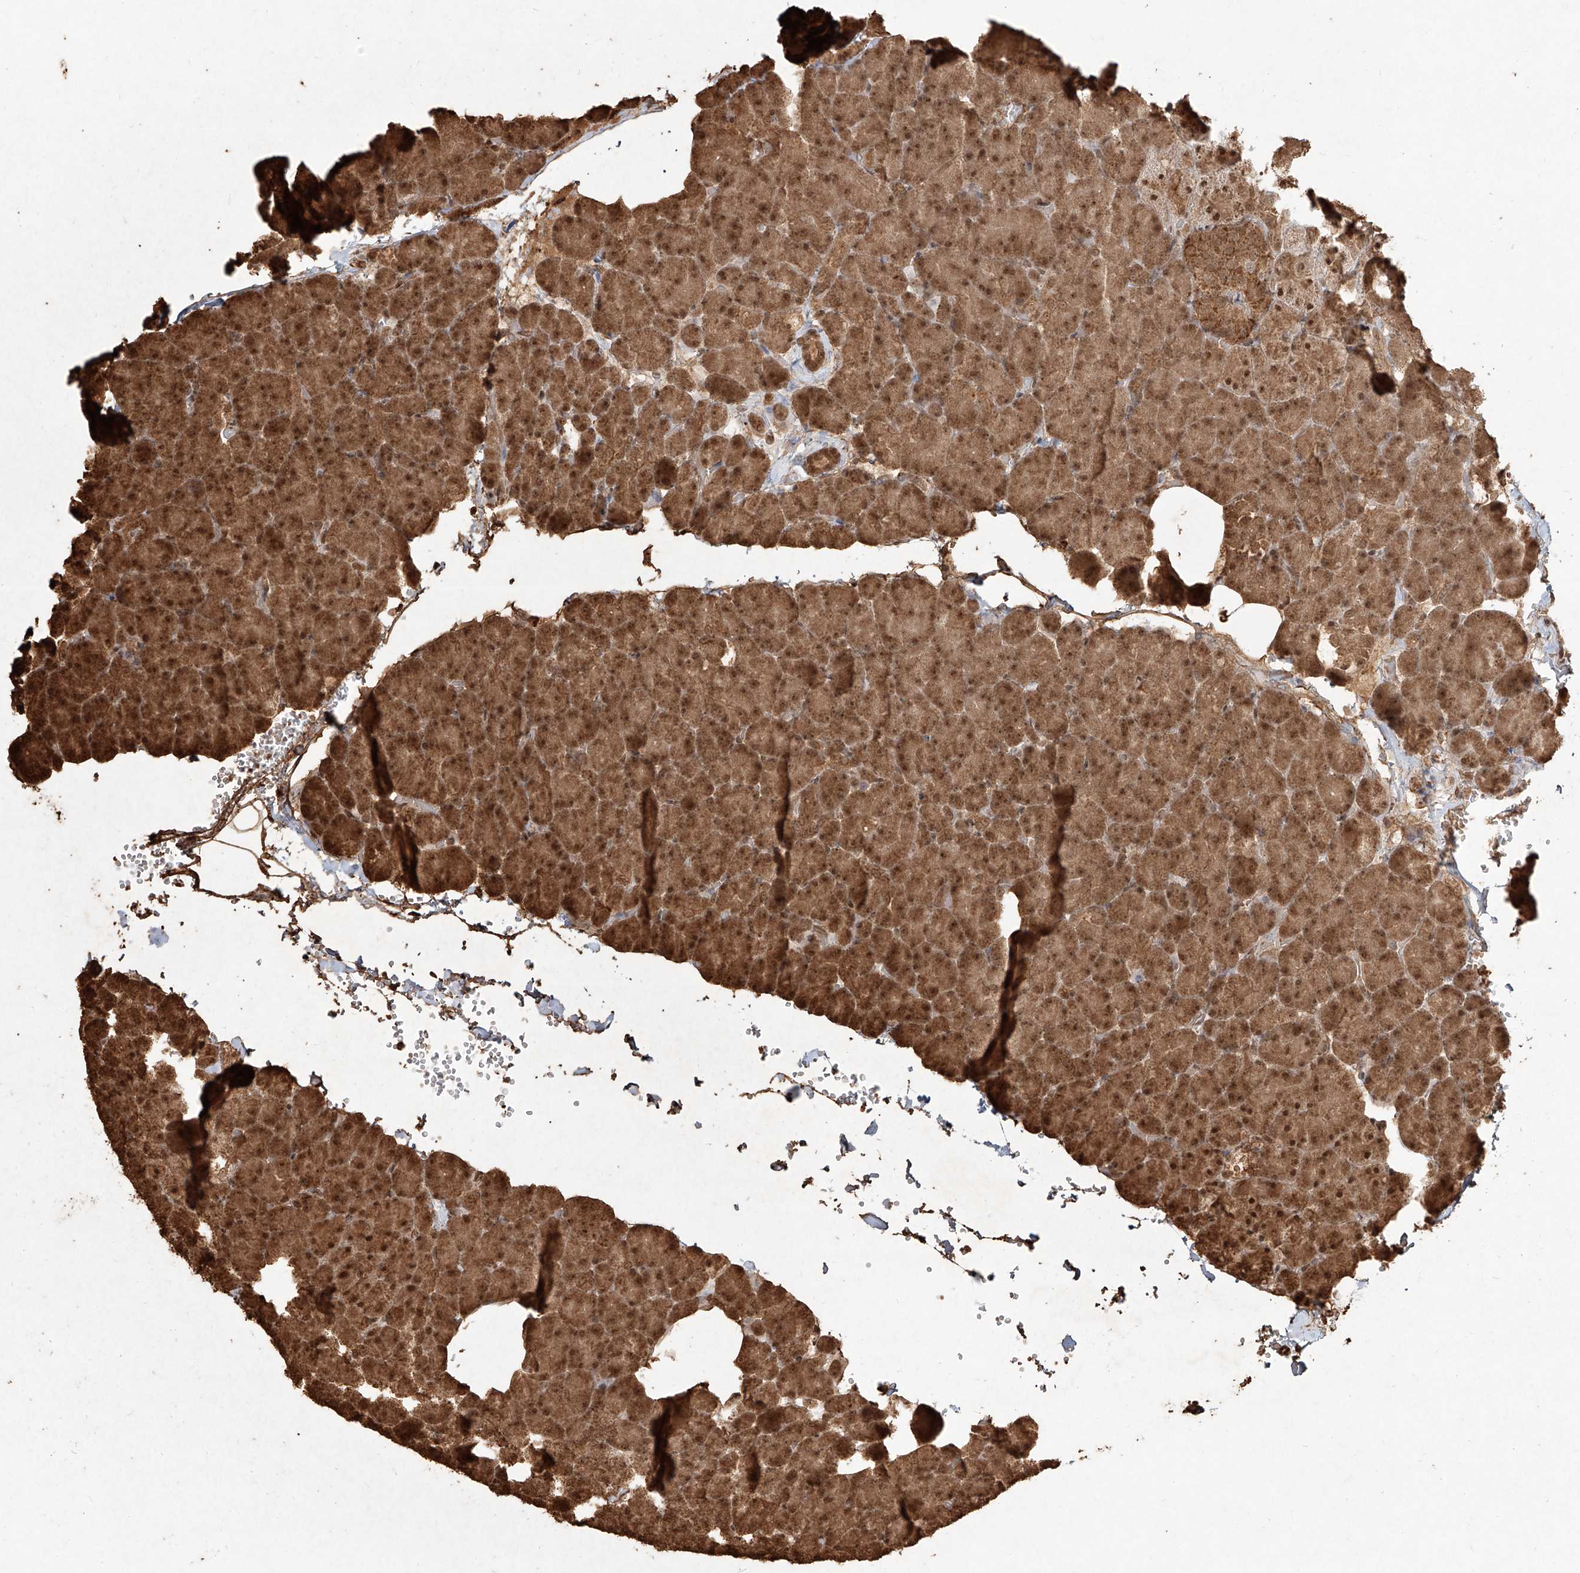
{"staining": {"intensity": "strong", "quantity": ">75%", "location": "cytoplasmic/membranous,nuclear"}, "tissue": "pancreas", "cell_type": "Exocrine glandular cells", "image_type": "normal", "snomed": [{"axis": "morphology", "description": "Normal tissue, NOS"}, {"axis": "morphology", "description": "Carcinoid, malignant, NOS"}, {"axis": "topography", "description": "Pancreas"}], "caption": "Immunohistochemistry (IHC) image of unremarkable pancreas stained for a protein (brown), which exhibits high levels of strong cytoplasmic/membranous,nuclear positivity in about >75% of exocrine glandular cells.", "gene": "UBE2K", "patient": {"sex": "female", "age": 35}}